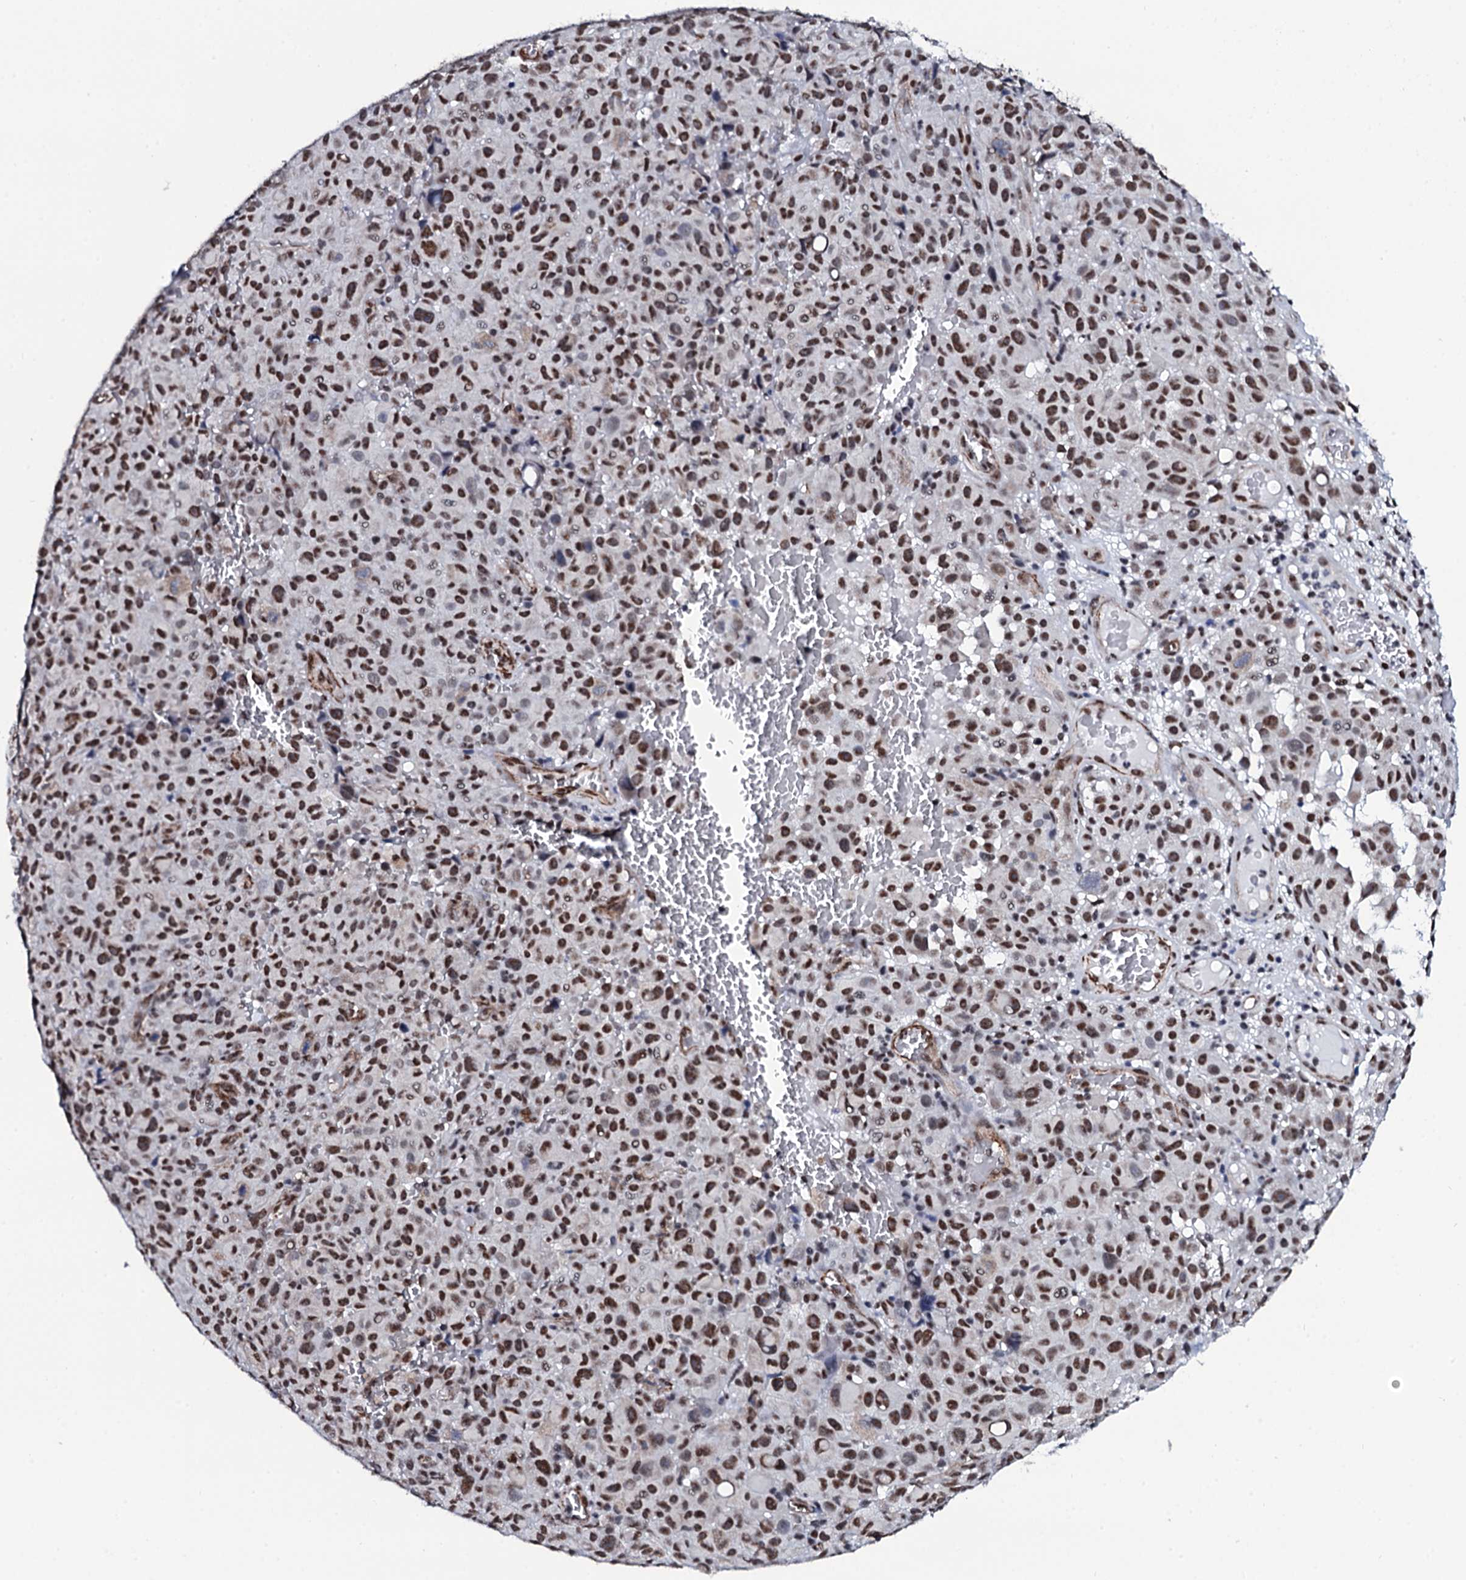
{"staining": {"intensity": "moderate", "quantity": ">75%", "location": "nuclear"}, "tissue": "melanoma", "cell_type": "Tumor cells", "image_type": "cancer", "snomed": [{"axis": "morphology", "description": "Malignant melanoma, NOS"}, {"axis": "topography", "description": "Skin"}], "caption": "Melanoma stained for a protein (brown) displays moderate nuclear positive positivity in about >75% of tumor cells.", "gene": "CWC15", "patient": {"sex": "female", "age": 82}}